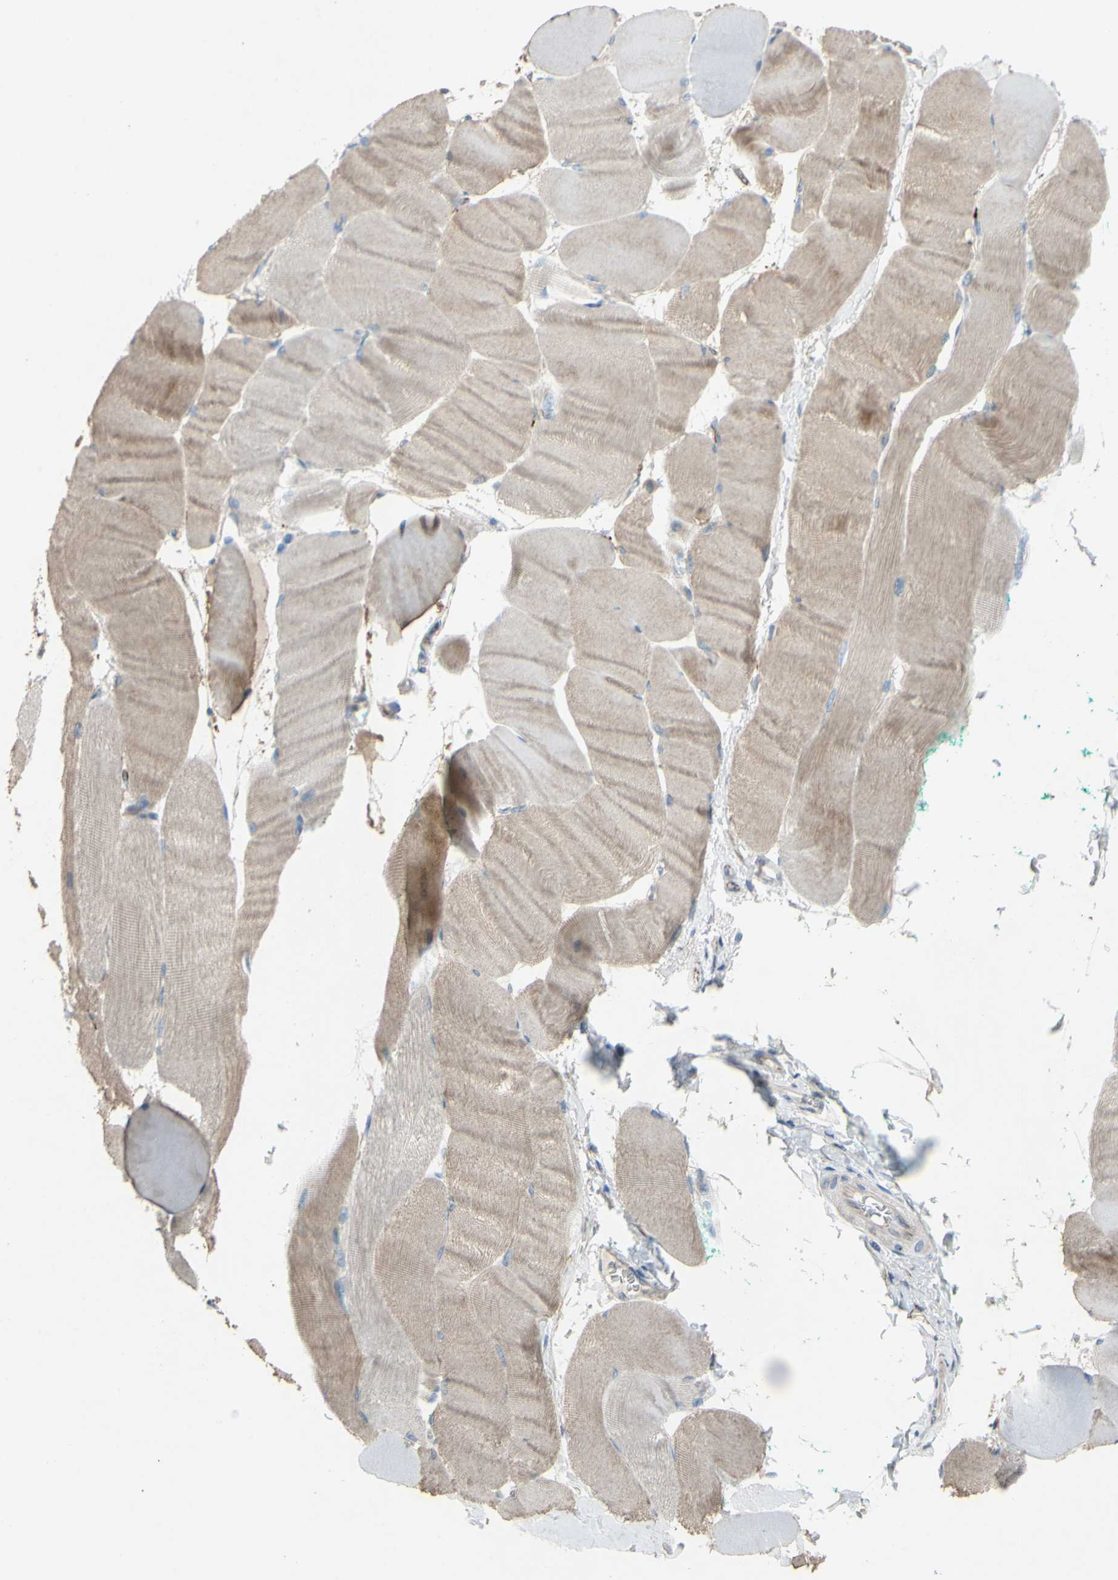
{"staining": {"intensity": "weak", "quantity": "25%-75%", "location": "cytoplasmic/membranous"}, "tissue": "skeletal muscle", "cell_type": "Myocytes", "image_type": "normal", "snomed": [{"axis": "morphology", "description": "Normal tissue, NOS"}, {"axis": "morphology", "description": "Squamous cell carcinoma, NOS"}, {"axis": "topography", "description": "Skeletal muscle"}], "caption": "Immunohistochemistry (IHC) micrograph of unremarkable skeletal muscle stained for a protein (brown), which exhibits low levels of weak cytoplasmic/membranous expression in approximately 25%-75% of myocytes.", "gene": "CDCP1", "patient": {"sex": "male", "age": 51}}